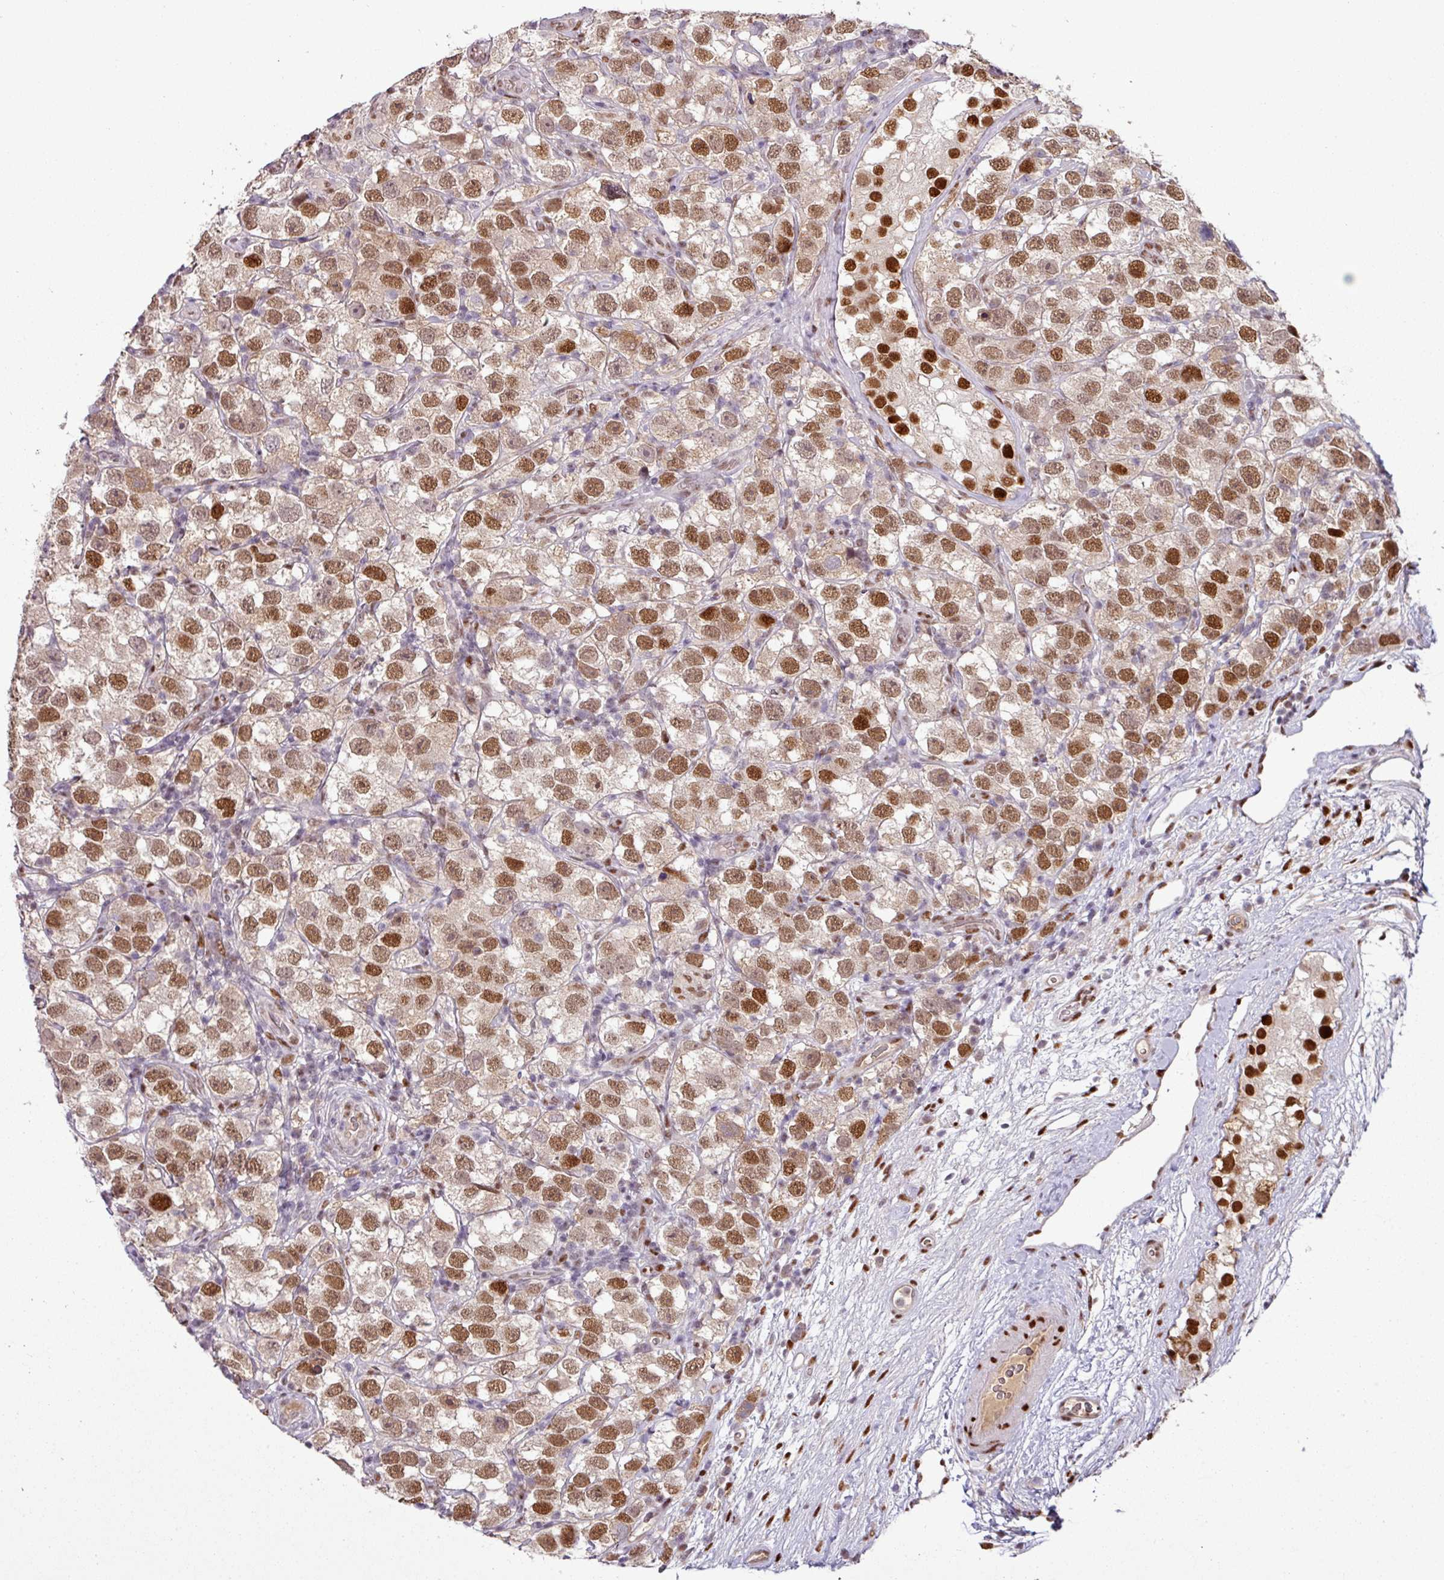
{"staining": {"intensity": "moderate", "quantity": ">75%", "location": "nuclear"}, "tissue": "testis cancer", "cell_type": "Tumor cells", "image_type": "cancer", "snomed": [{"axis": "morphology", "description": "Seminoma, NOS"}, {"axis": "topography", "description": "Testis"}], "caption": "This image exhibits testis seminoma stained with immunohistochemistry to label a protein in brown. The nuclear of tumor cells show moderate positivity for the protein. Nuclei are counter-stained blue.", "gene": "IRF2BPL", "patient": {"sex": "male", "age": 26}}